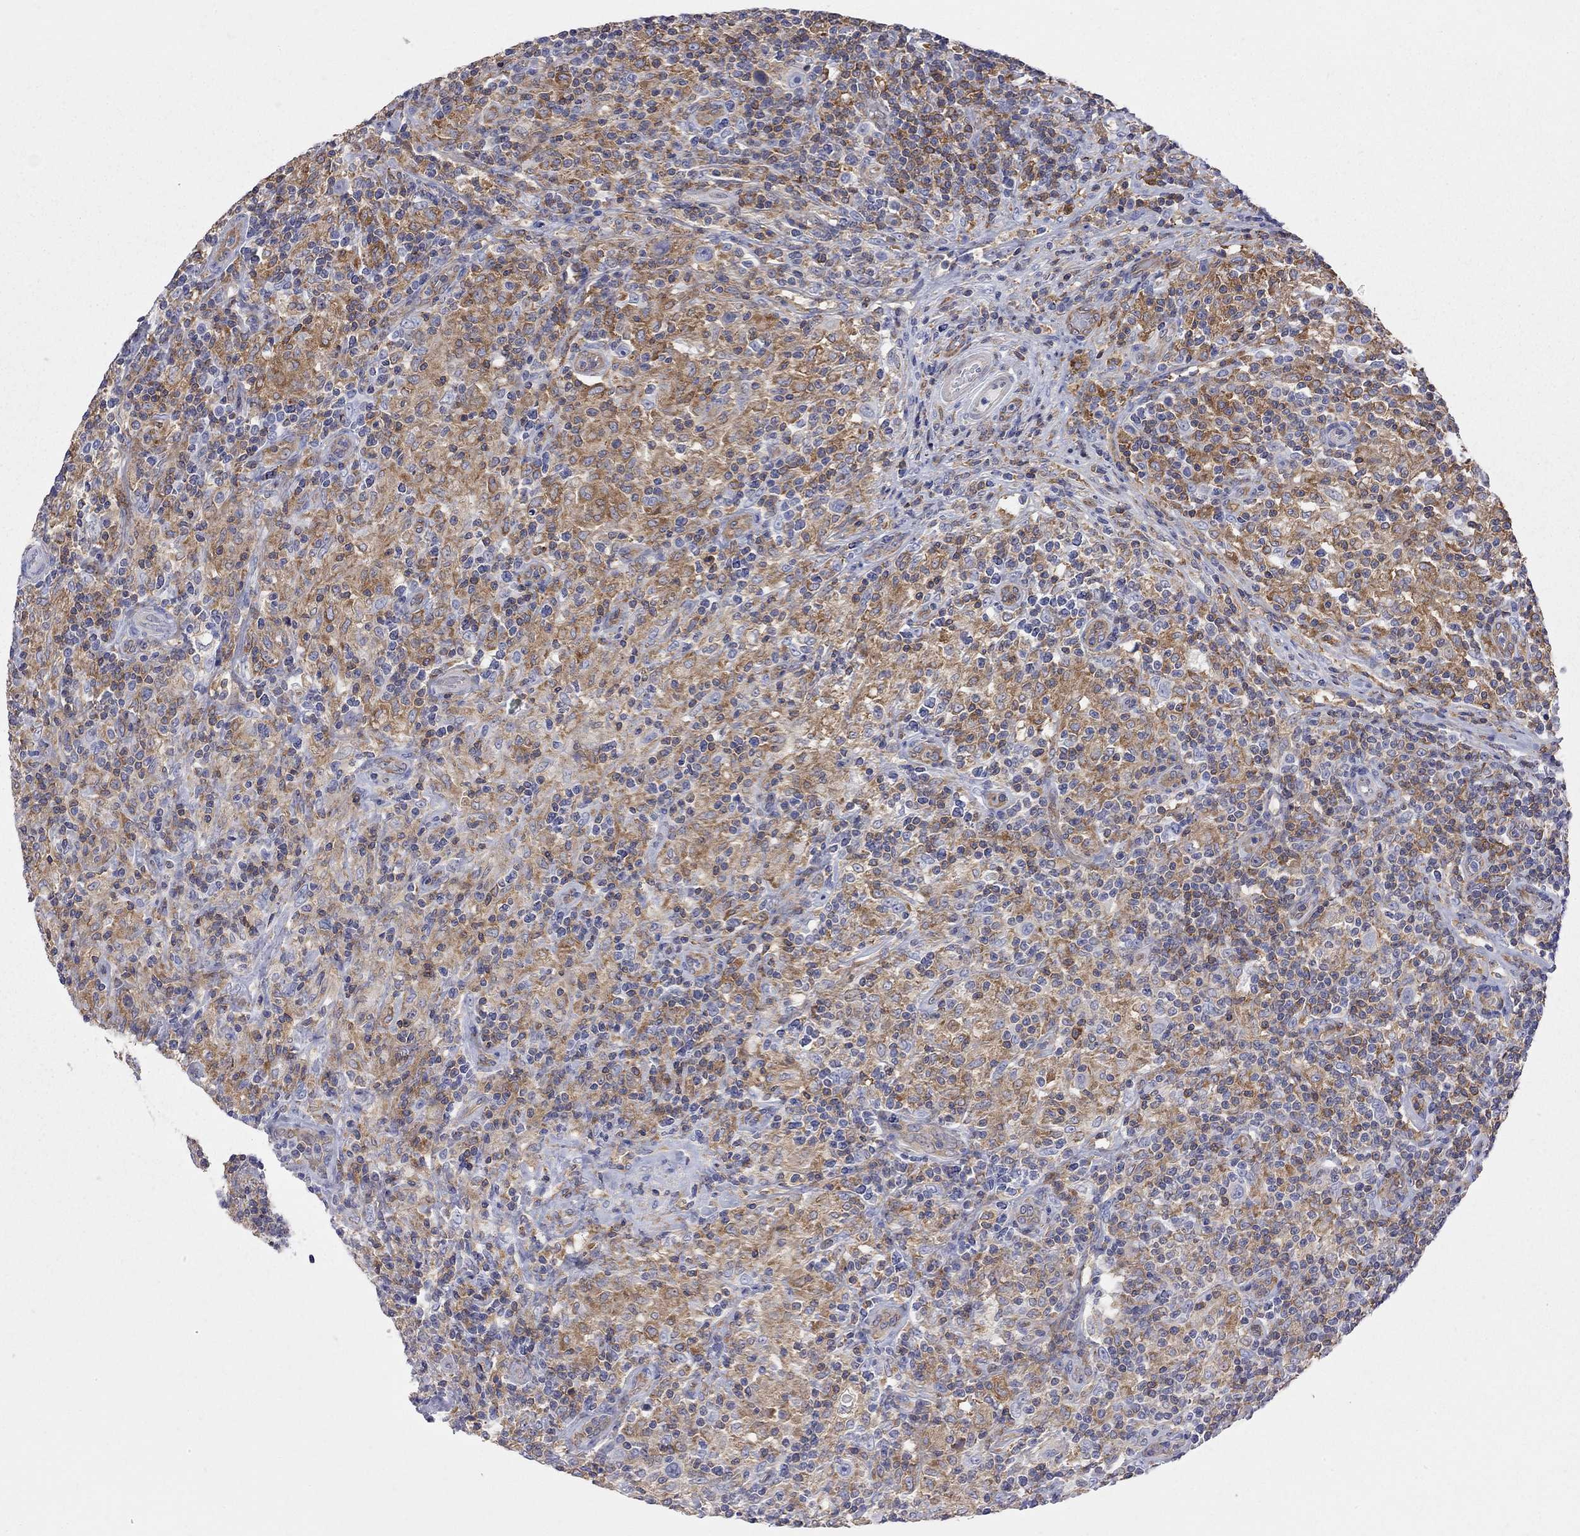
{"staining": {"intensity": "negative", "quantity": "none", "location": "none"}, "tissue": "lymphoma", "cell_type": "Tumor cells", "image_type": "cancer", "snomed": [{"axis": "morphology", "description": "Hodgkin's disease, NOS"}, {"axis": "topography", "description": "Lymph node"}], "caption": "This is an IHC photomicrograph of lymphoma. There is no positivity in tumor cells.", "gene": "ABI3", "patient": {"sex": "male", "age": 70}}